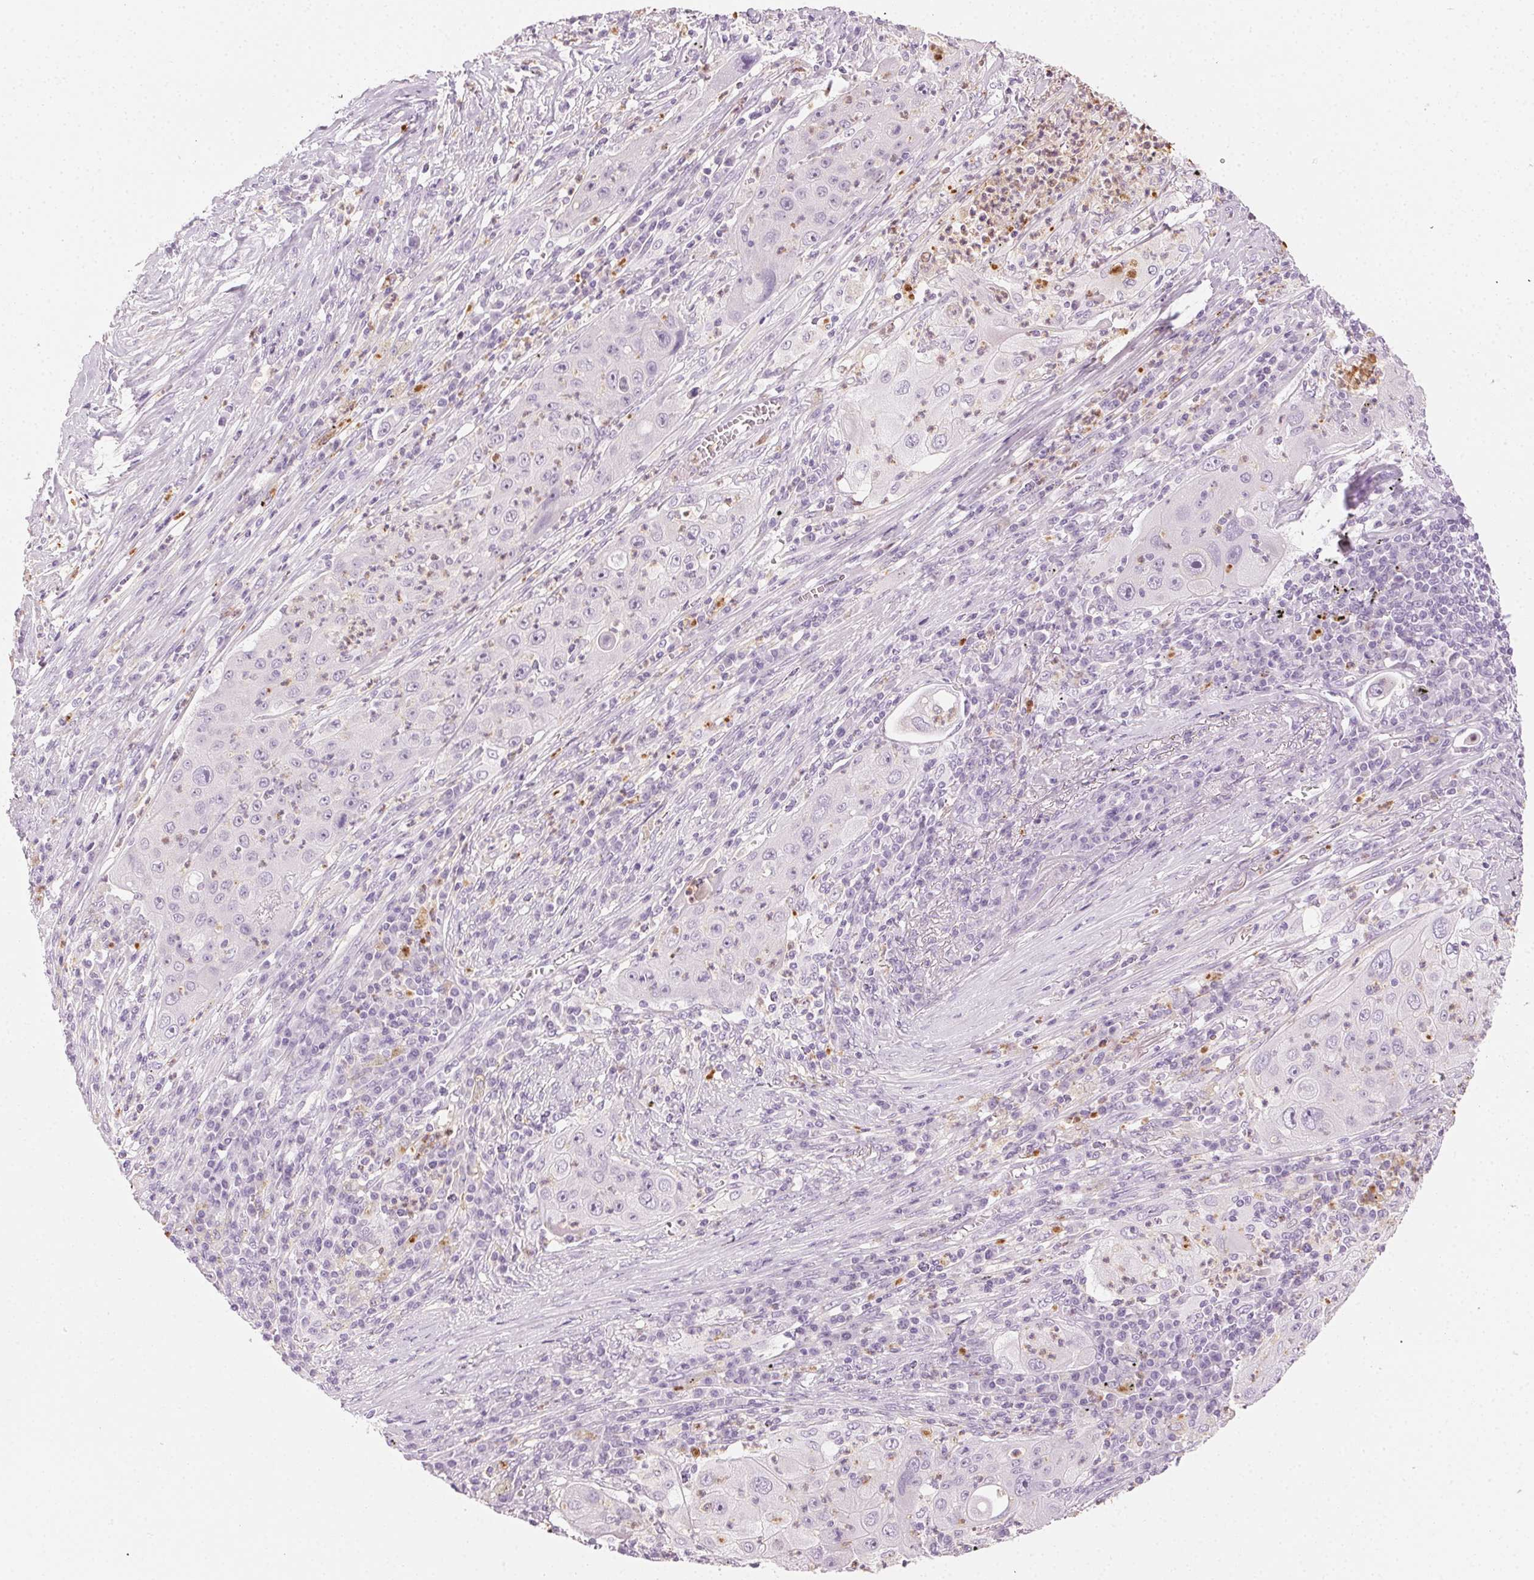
{"staining": {"intensity": "negative", "quantity": "none", "location": "none"}, "tissue": "lung cancer", "cell_type": "Tumor cells", "image_type": "cancer", "snomed": [{"axis": "morphology", "description": "Squamous cell carcinoma, NOS"}, {"axis": "topography", "description": "Lung"}], "caption": "An image of squamous cell carcinoma (lung) stained for a protein shows no brown staining in tumor cells.", "gene": "MPO", "patient": {"sex": "female", "age": 59}}